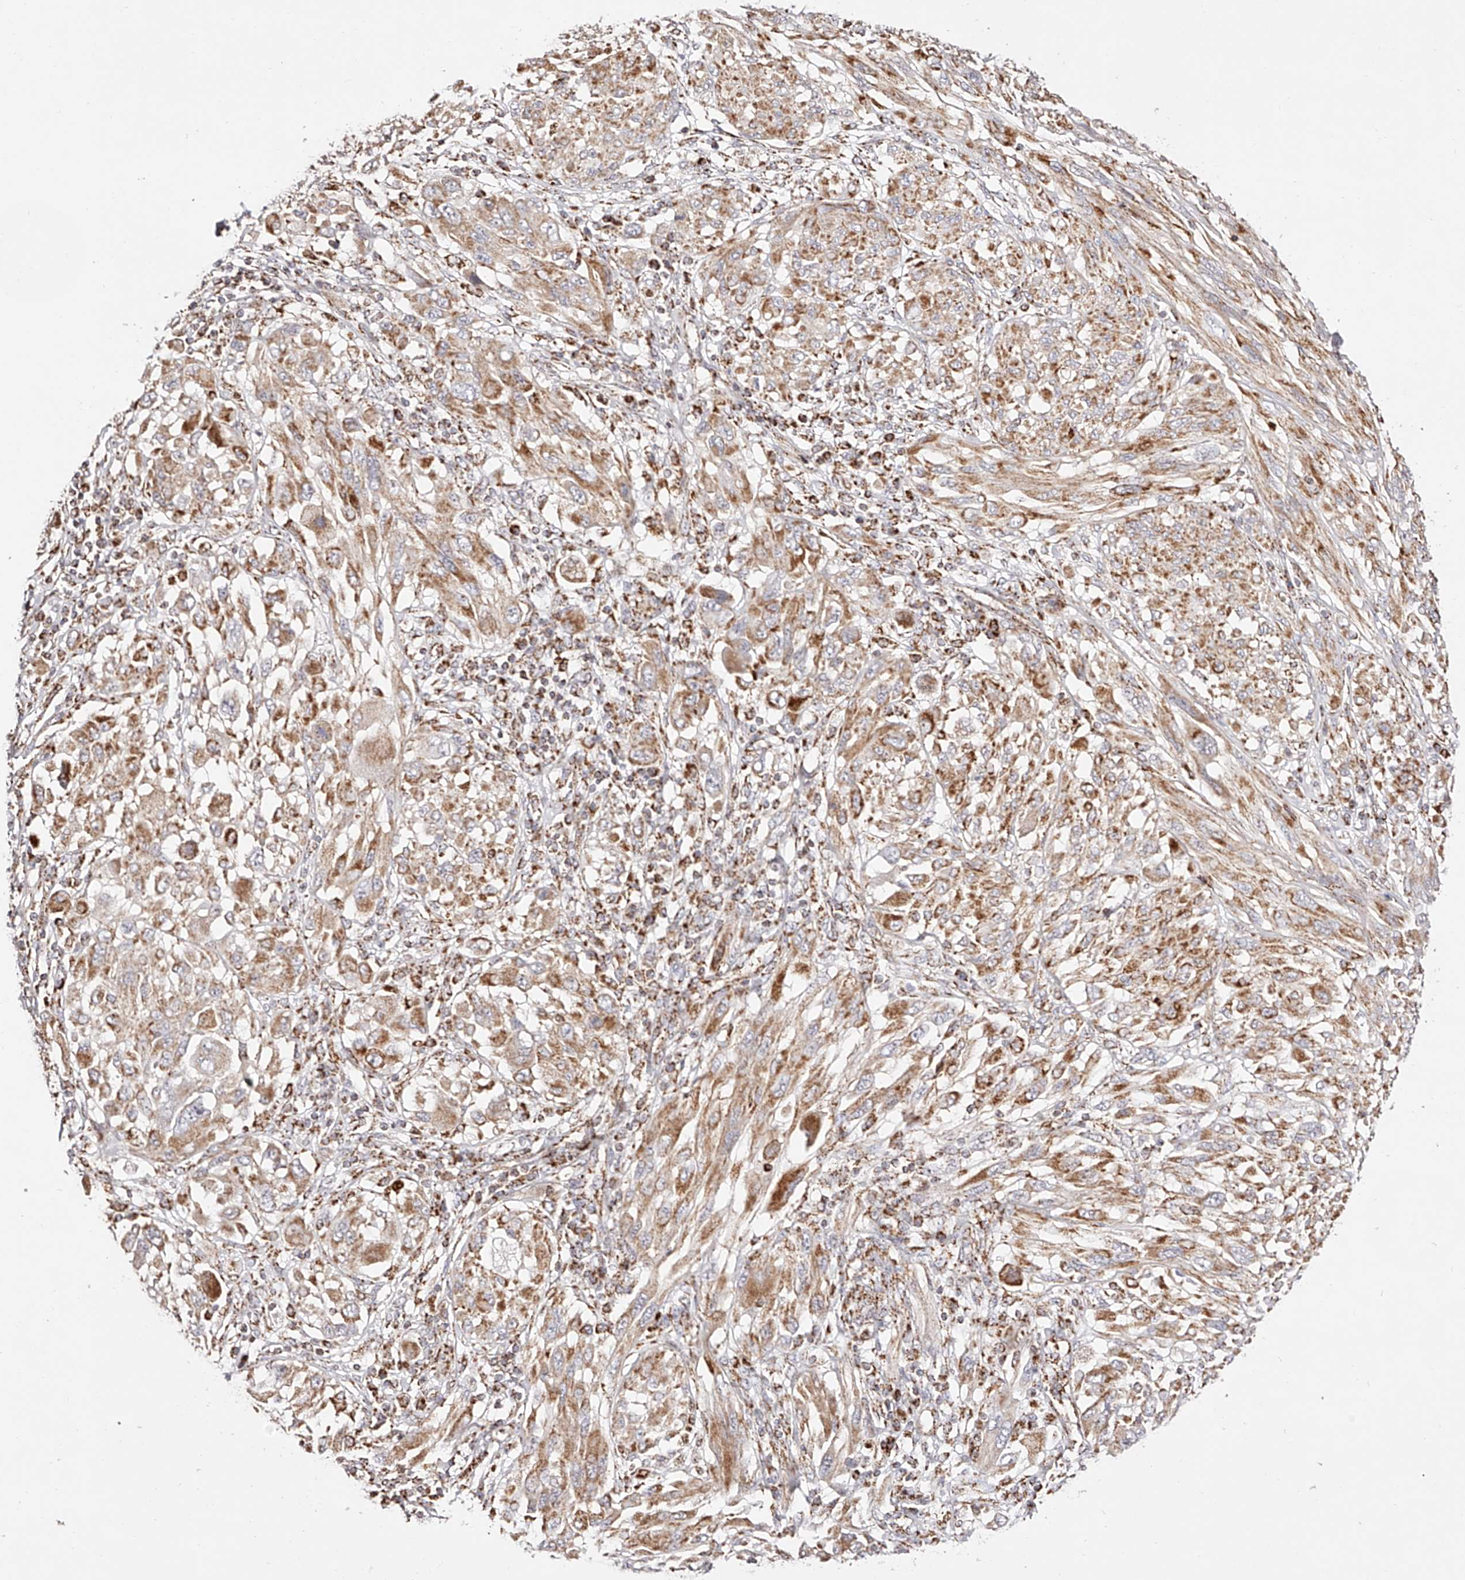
{"staining": {"intensity": "moderate", "quantity": ">75%", "location": "cytoplasmic/membranous"}, "tissue": "melanoma", "cell_type": "Tumor cells", "image_type": "cancer", "snomed": [{"axis": "morphology", "description": "Malignant melanoma, NOS"}, {"axis": "topography", "description": "Skin"}], "caption": "An image showing moderate cytoplasmic/membranous staining in about >75% of tumor cells in malignant melanoma, as visualized by brown immunohistochemical staining.", "gene": "NDUFV3", "patient": {"sex": "female", "age": 91}}